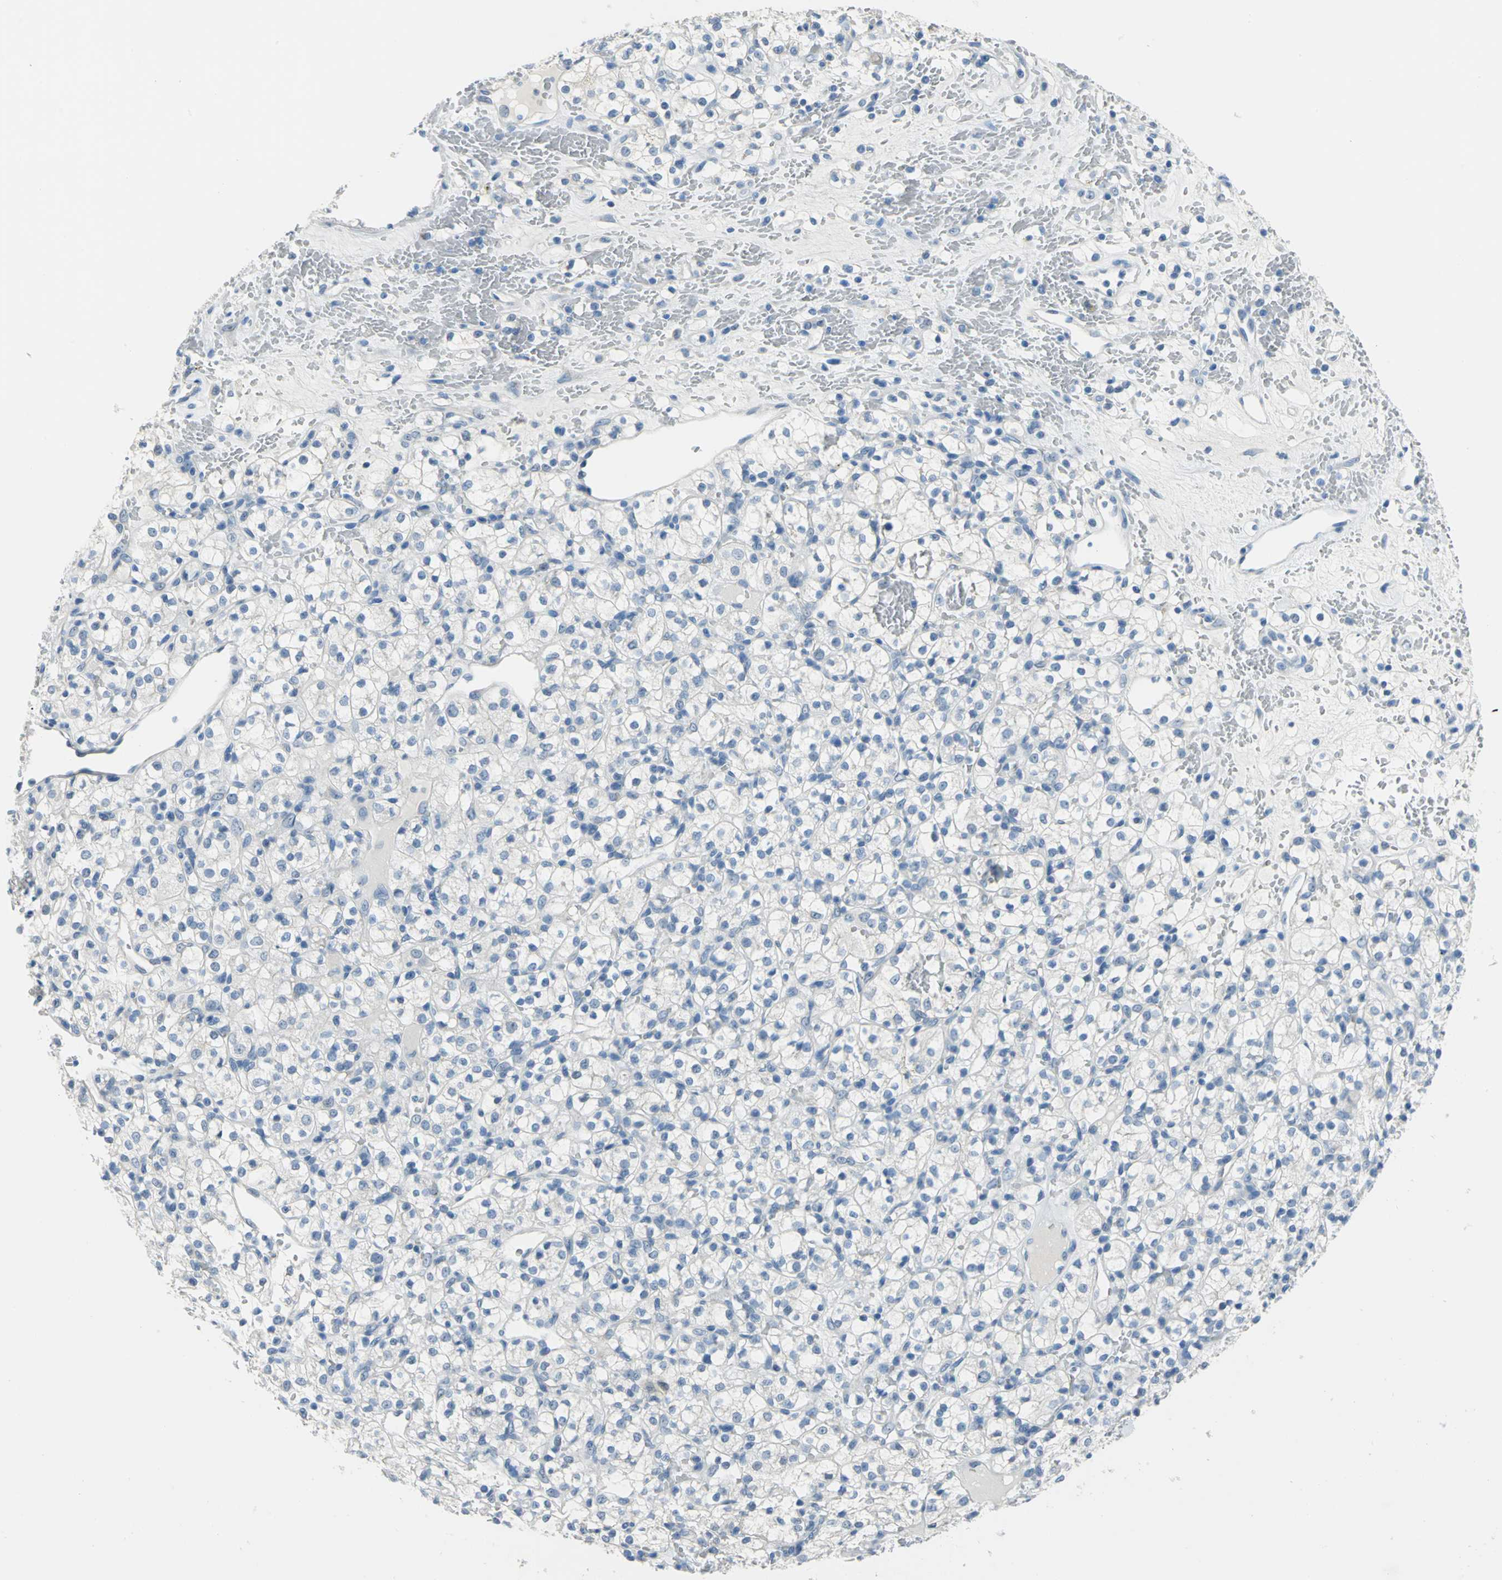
{"staining": {"intensity": "negative", "quantity": "none", "location": "none"}, "tissue": "renal cancer", "cell_type": "Tumor cells", "image_type": "cancer", "snomed": [{"axis": "morphology", "description": "Adenocarcinoma, NOS"}, {"axis": "topography", "description": "Kidney"}], "caption": "Photomicrograph shows no significant protein staining in tumor cells of renal cancer (adenocarcinoma).", "gene": "MUC4", "patient": {"sex": "female", "age": 60}}